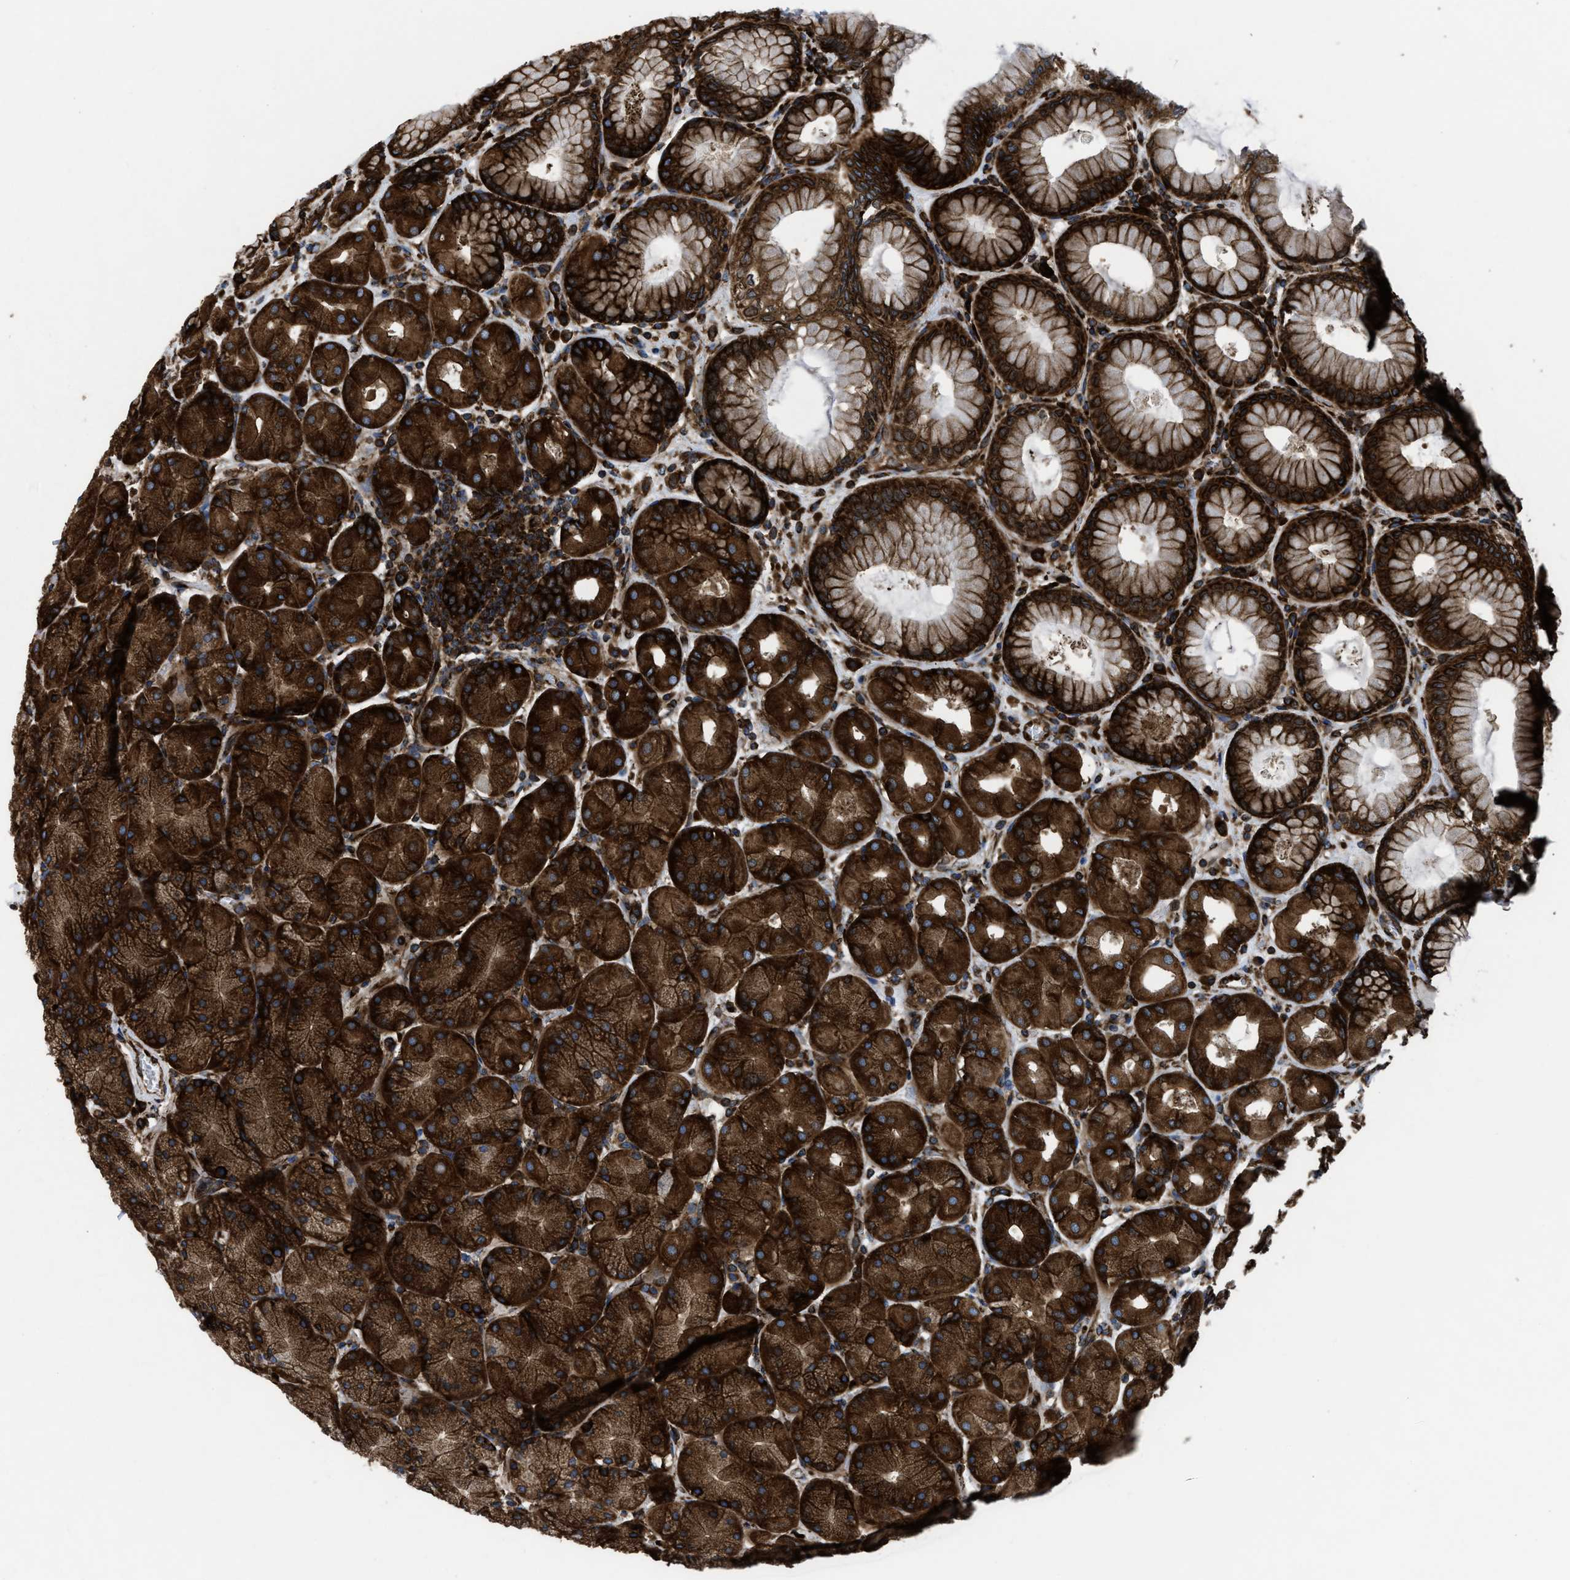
{"staining": {"intensity": "strong", "quantity": ">75%", "location": "cytoplasmic/membranous"}, "tissue": "stomach", "cell_type": "Glandular cells", "image_type": "normal", "snomed": [{"axis": "morphology", "description": "Normal tissue, NOS"}, {"axis": "topography", "description": "Stomach, upper"}], "caption": "IHC of benign human stomach reveals high levels of strong cytoplasmic/membranous staining in approximately >75% of glandular cells. The staining is performed using DAB (3,3'-diaminobenzidine) brown chromogen to label protein expression. The nuclei are counter-stained blue using hematoxylin.", "gene": "CAPRIN1", "patient": {"sex": "female", "age": 56}}